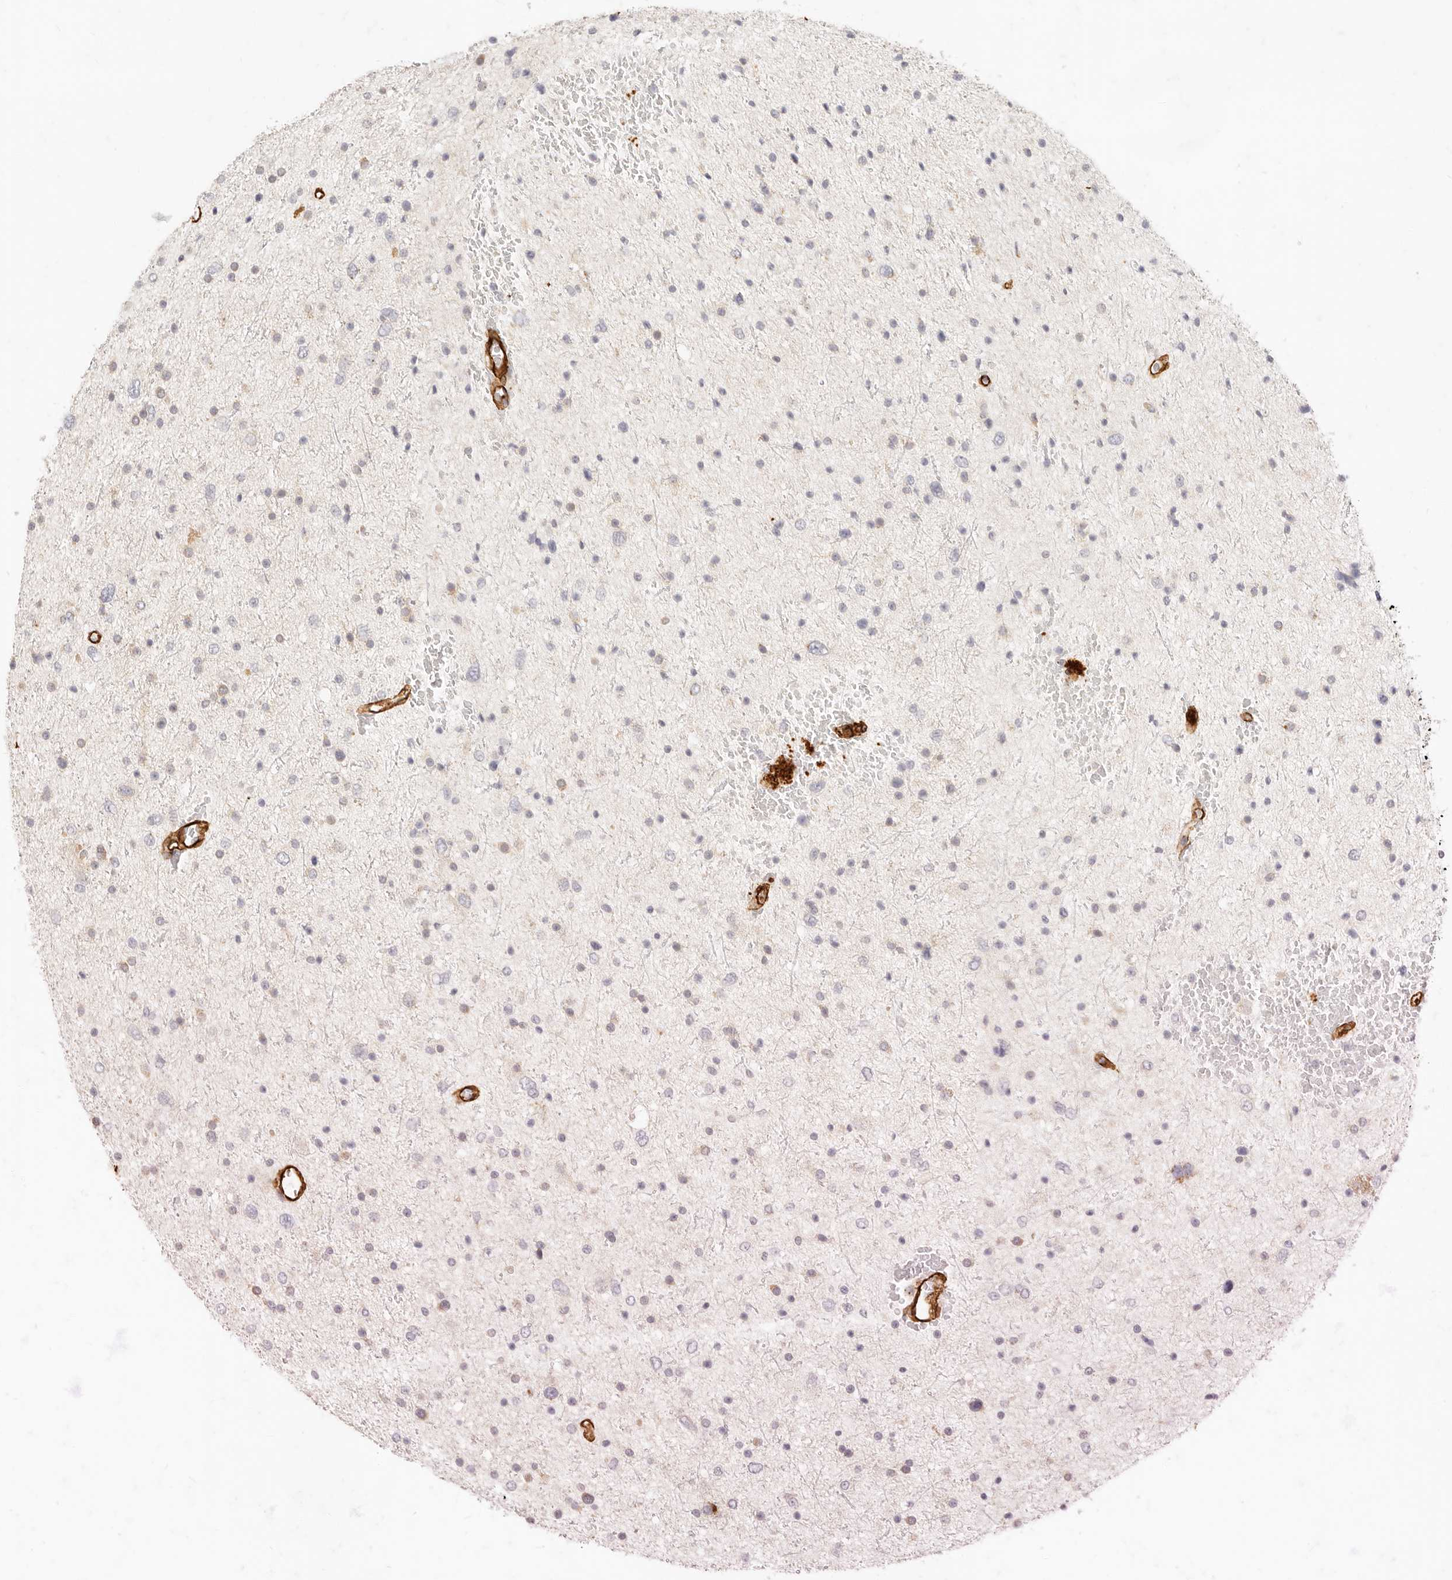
{"staining": {"intensity": "weak", "quantity": "<25%", "location": "cytoplasmic/membranous"}, "tissue": "glioma", "cell_type": "Tumor cells", "image_type": "cancer", "snomed": [{"axis": "morphology", "description": "Glioma, malignant, Low grade"}, {"axis": "topography", "description": "Brain"}], "caption": "A photomicrograph of human glioma is negative for staining in tumor cells.", "gene": "TMTC2", "patient": {"sex": "female", "age": 37}}